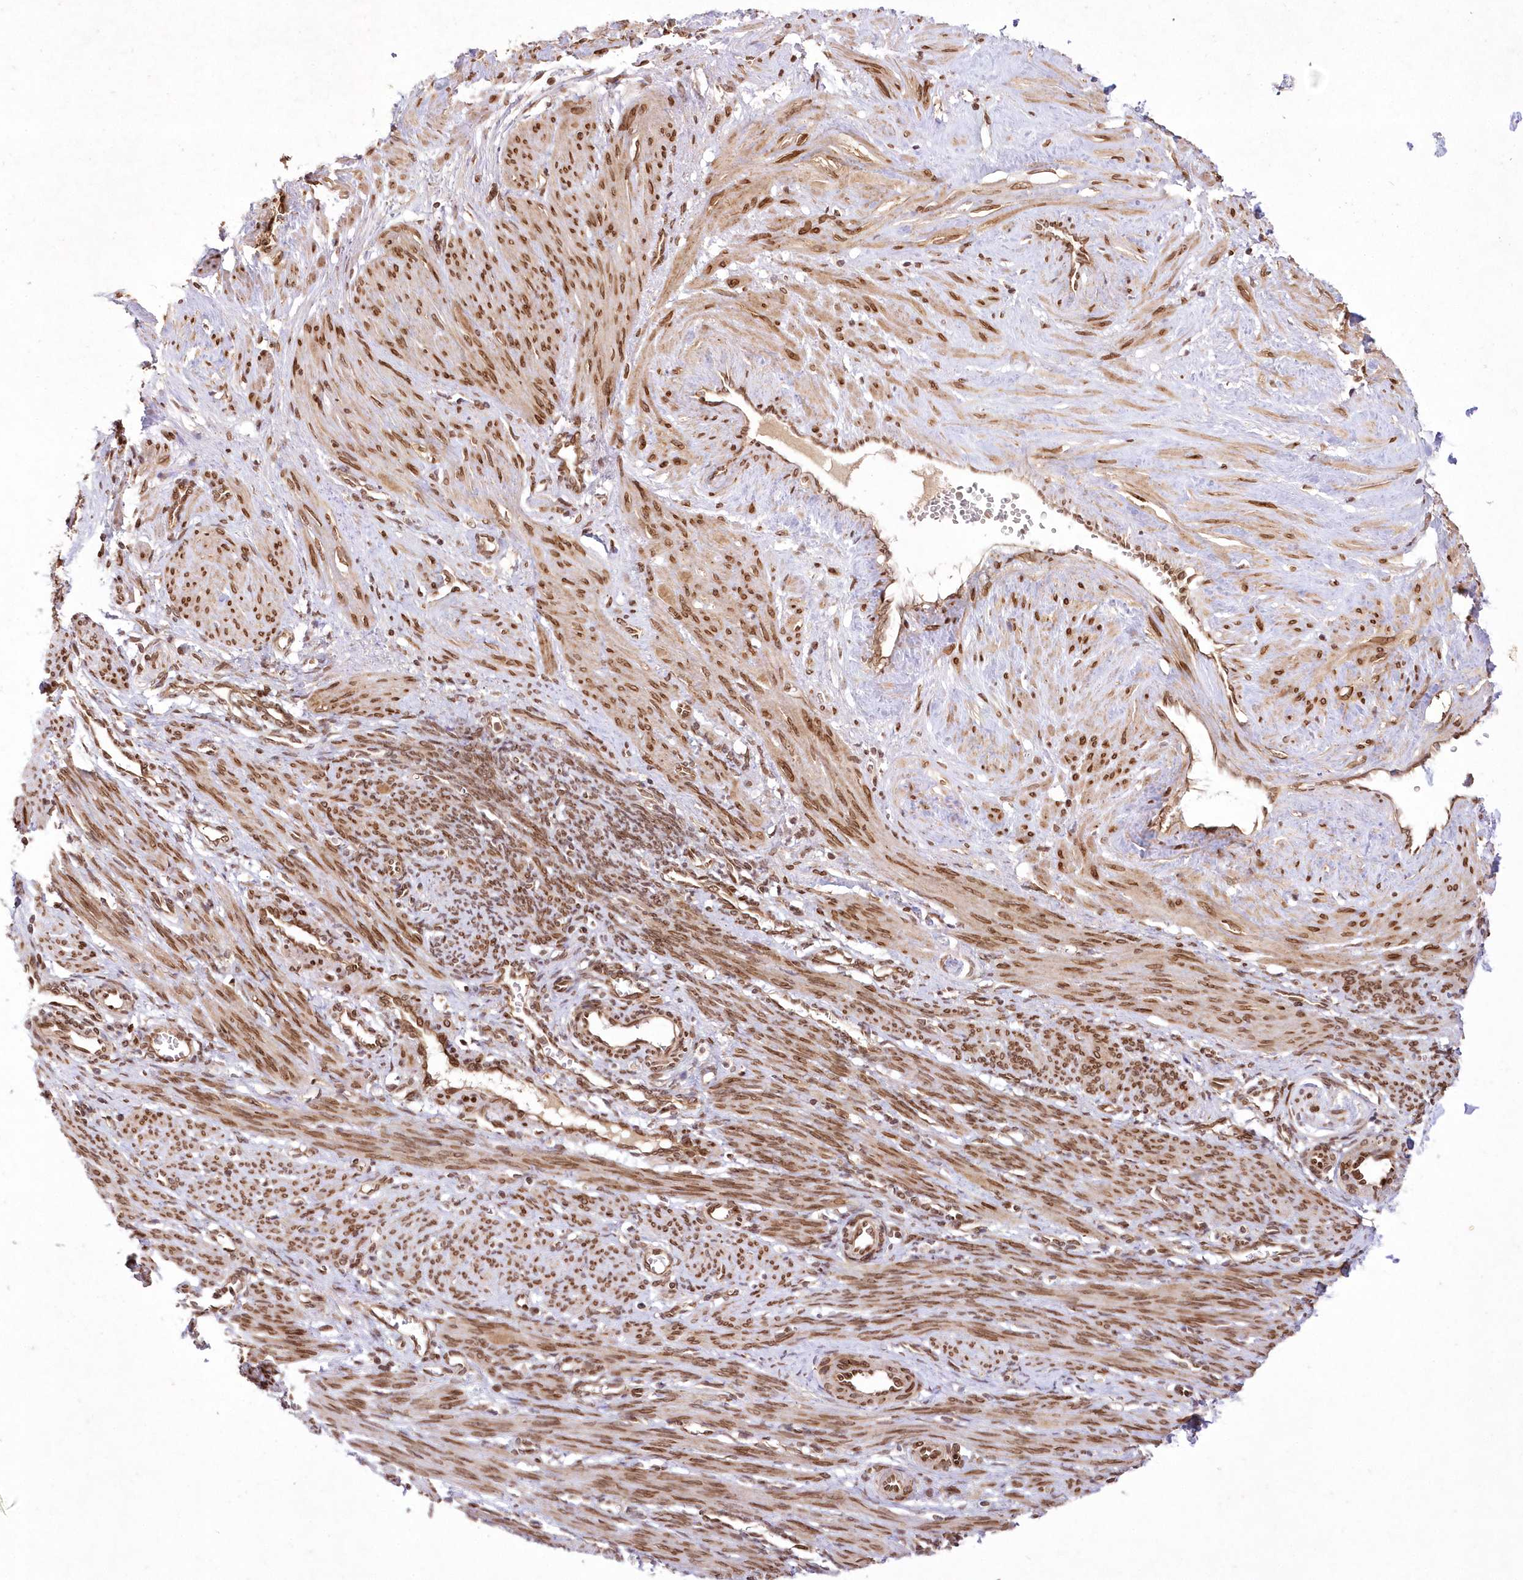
{"staining": {"intensity": "moderate", "quantity": ">75%", "location": "cytoplasmic/membranous,nuclear"}, "tissue": "smooth muscle", "cell_type": "Smooth muscle cells", "image_type": "normal", "snomed": [{"axis": "morphology", "description": "Normal tissue, NOS"}, {"axis": "topography", "description": "Endometrium"}], "caption": "High-magnification brightfield microscopy of normal smooth muscle stained with DAB (3,3'-diaminobenzidine) (brown) and counterstained with hematoxylin (blue). smooth muscle cells exhibit moderate cytoplasmic/membranous,nuclear positivity is present in about>75% of cells.", "gene": "DNAJC27", "patient": {"sex": "female", "age": 33}}